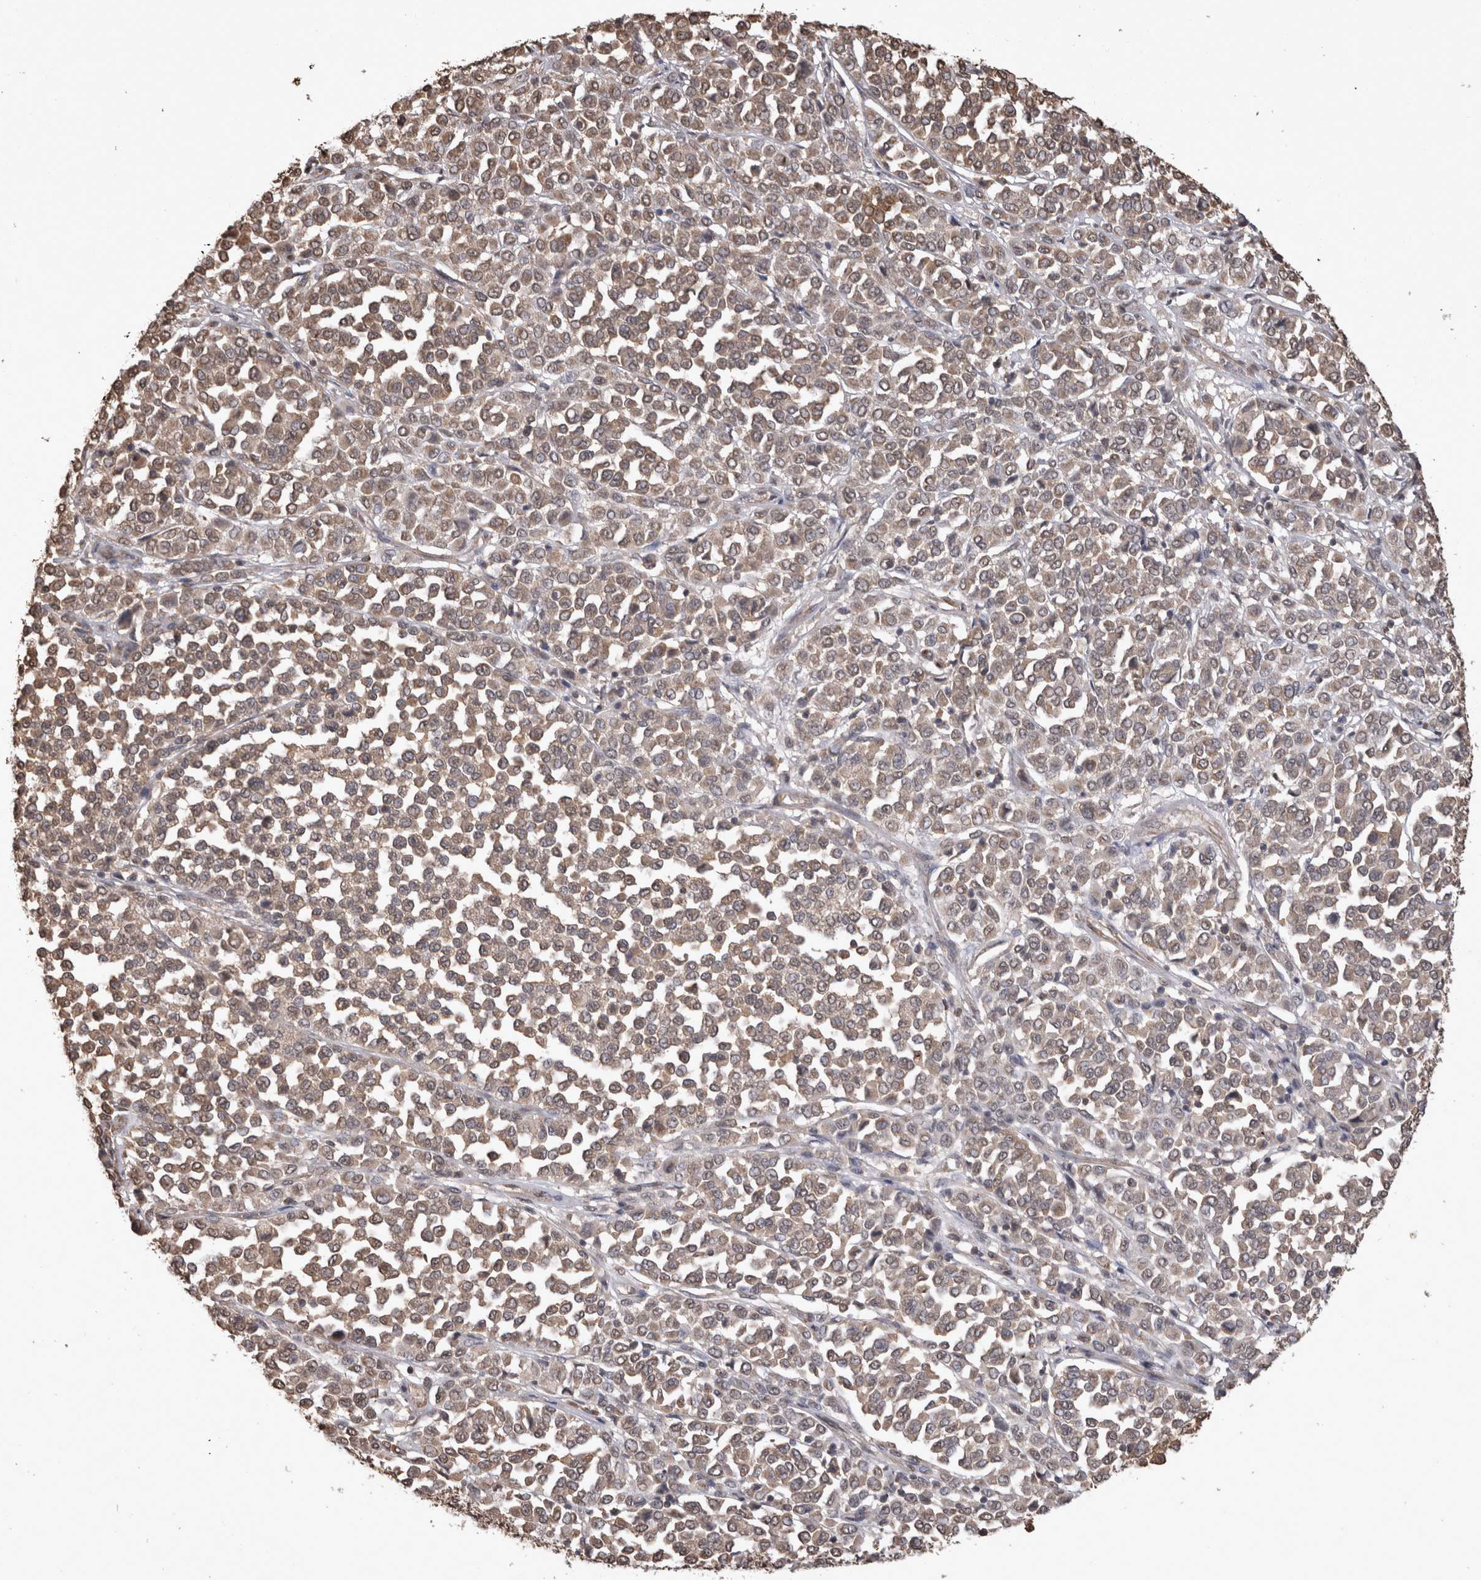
{"staining": {"intensity": "weak", "quantity": ">75%", "location": "cytoplasmic/membranous"}, "tissue": "melanoma", "cell_type": "Tumor cells", "image_type": "cancer", "snomed": [{"axis": "morphology", "description": "Malignant melanoma, Metastatic site"}, {"axis": "topography", "description": "Pancreas"}], "caption": "A photomicrograph of human malignant melanoma (metastatic site) stained for a protein demonstrates weak cytoplasmic/membranous brown staining in tumor cells.", "gene": "SOCS5", "patient": {"sex": "female", "age": 30}}